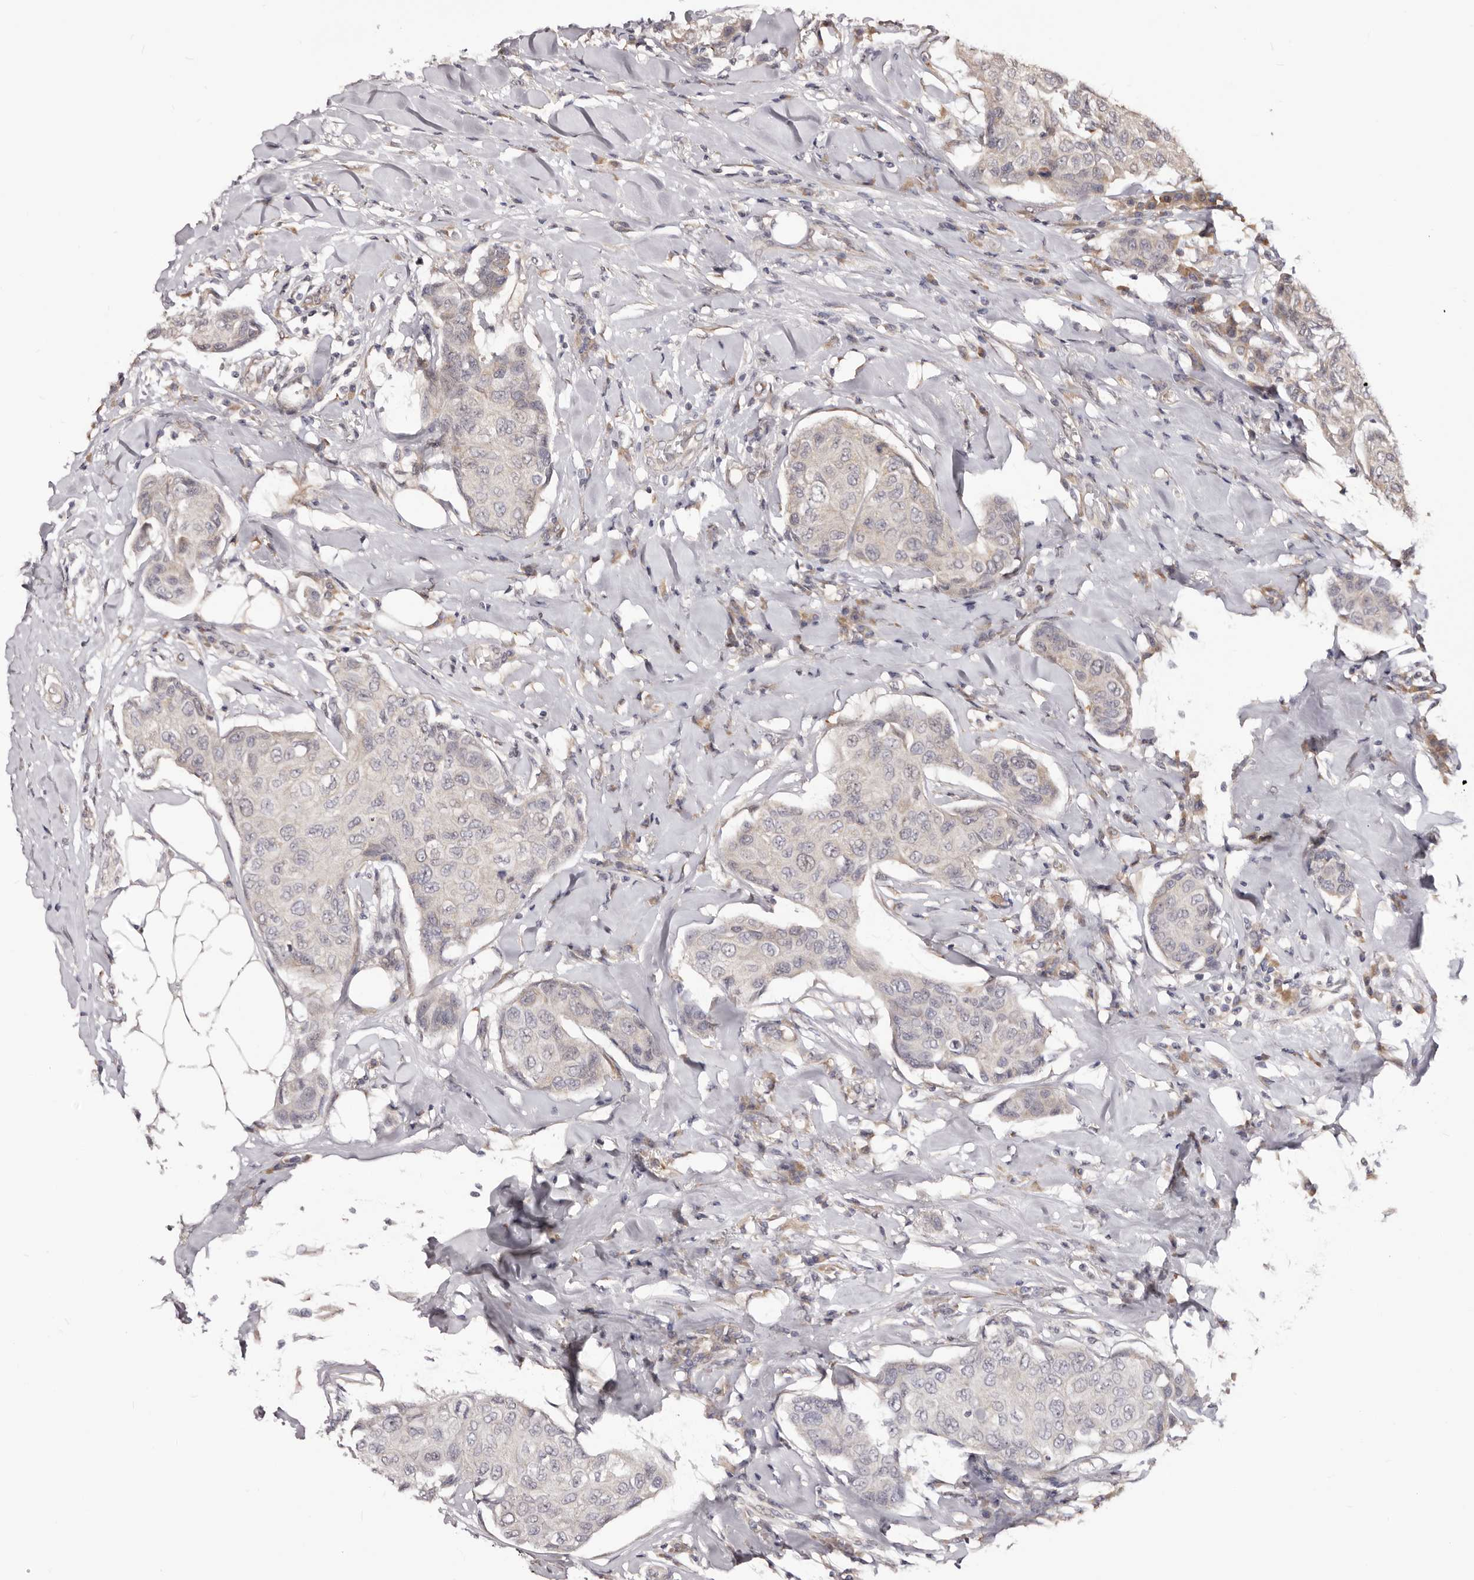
{"staining": {"intensity": "negative", "quantity": "none", "location": "none"}, "tissue": "breast cancer", "cell_type": "Tumor cells", "image_type": "cancer", "snomed": [{"axis": "morphology", "description": "Duct carcinoma"}, {"axis": "topography", "description": "Breast"}], "caption": "IHC micrograph of neoplastic tissue: breast cancer (intraductal carcinoma) stained with DAB demonstrates no significant protein positivity in tumor cells.", "gene": "NOL12", "patient": {"sex": "female", "age": 80}}